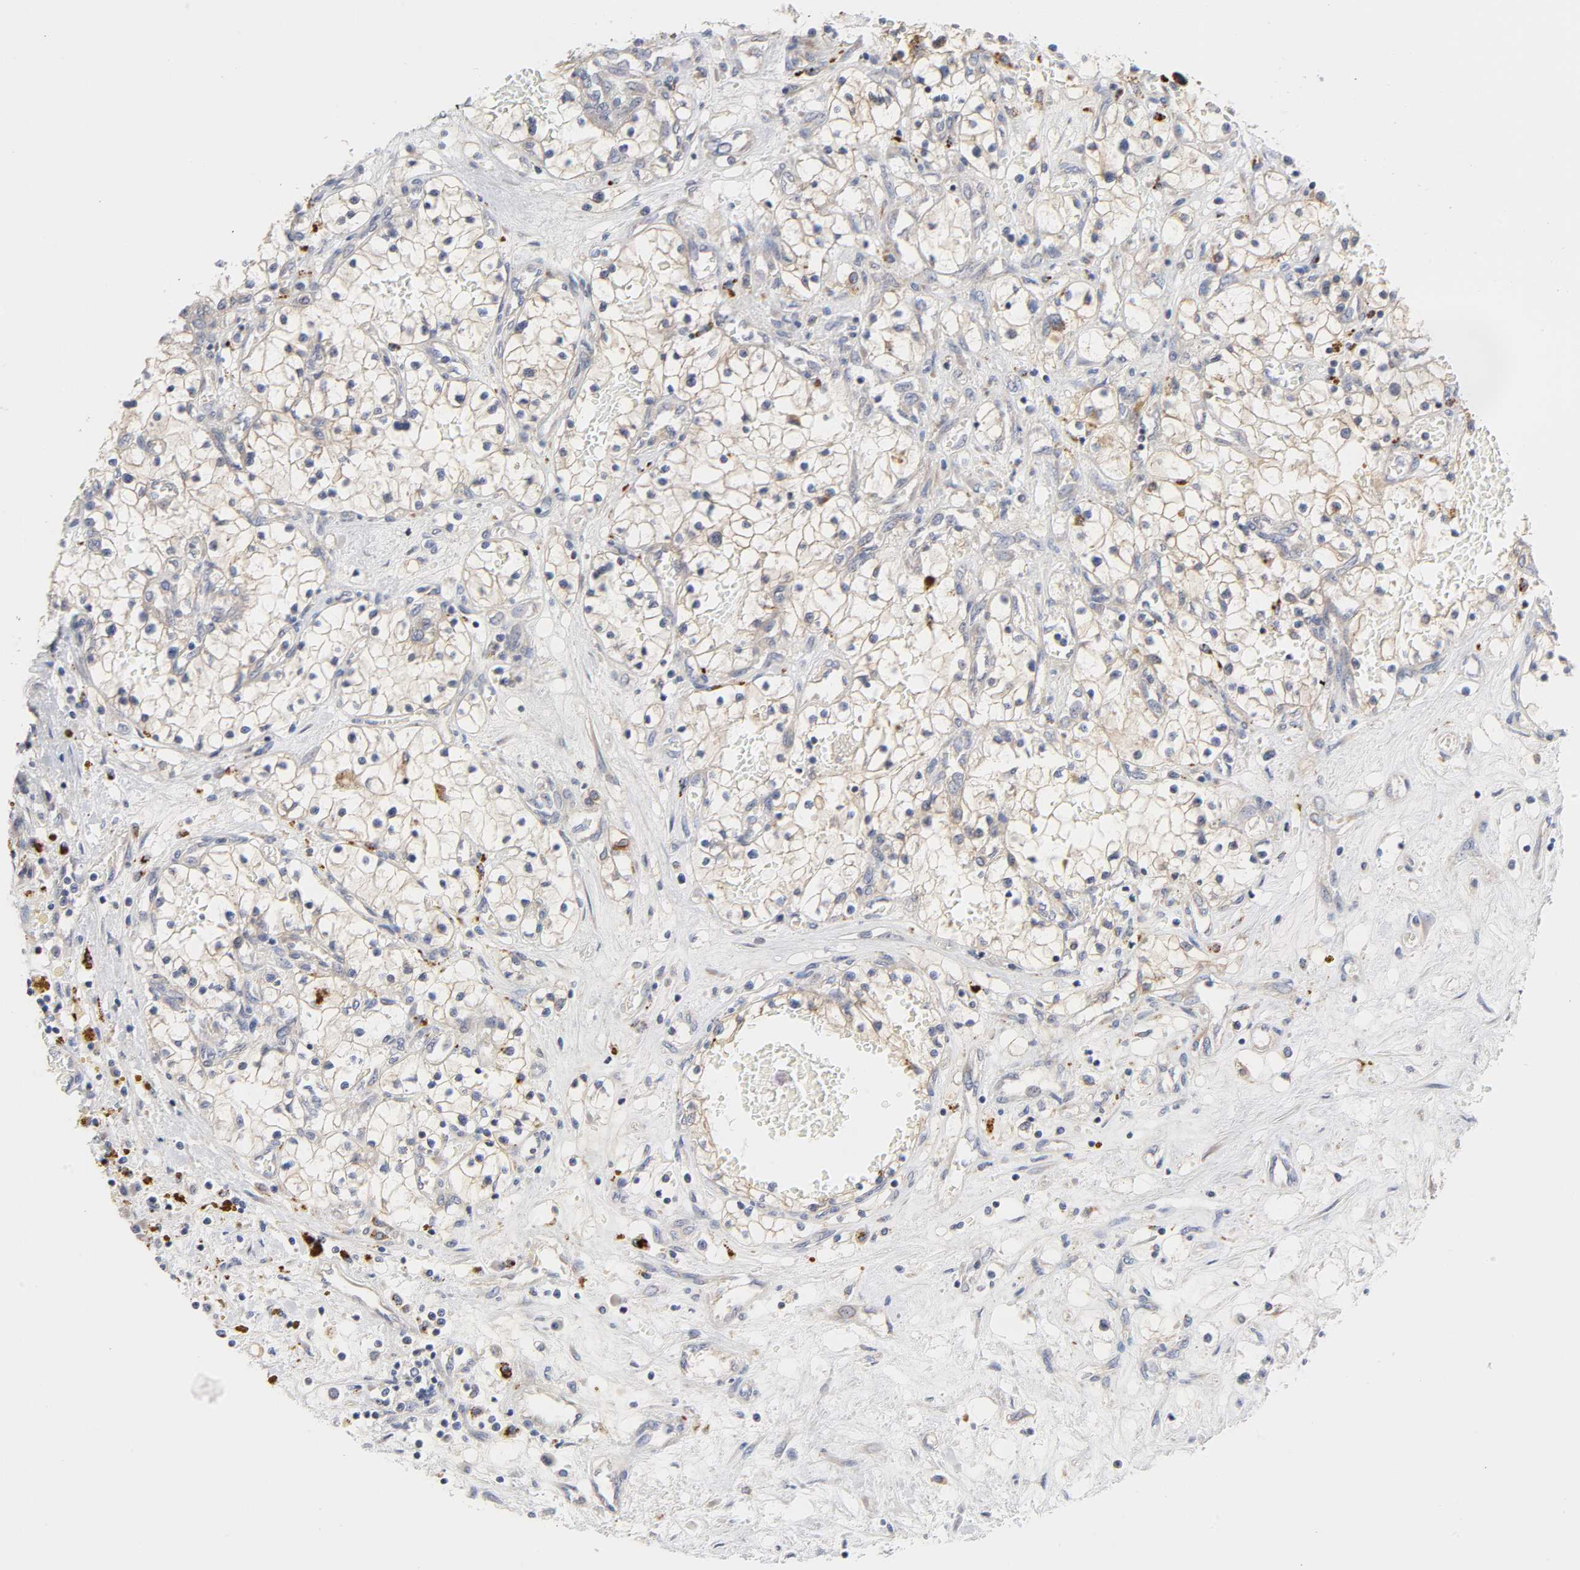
{"staining": {"intensity": "weak", "quantity": "<25%", "location": "cytoplasmic/membranous"}, "tissue": "renal cancer", "cell_type": "Tumor cells", "image_type": "cancer", "snomed": [{"axis": "morphology", "description": "Adenocarcinoma, NOS"}, {"axis": "topography", "description": "Kidney"}], "caption": "This is a histopathology image of immunohistochemistry (IHC) staining of renal cancer, which shows no staining in tumor cells. The staining was performed using DAB to visualize the protein expression in brown, while the nuclei were stained in blue with hematoxylin (Magnification: 20x).", "gene": "C17orf75", "patient": {"sex": "male", "age": 68}}